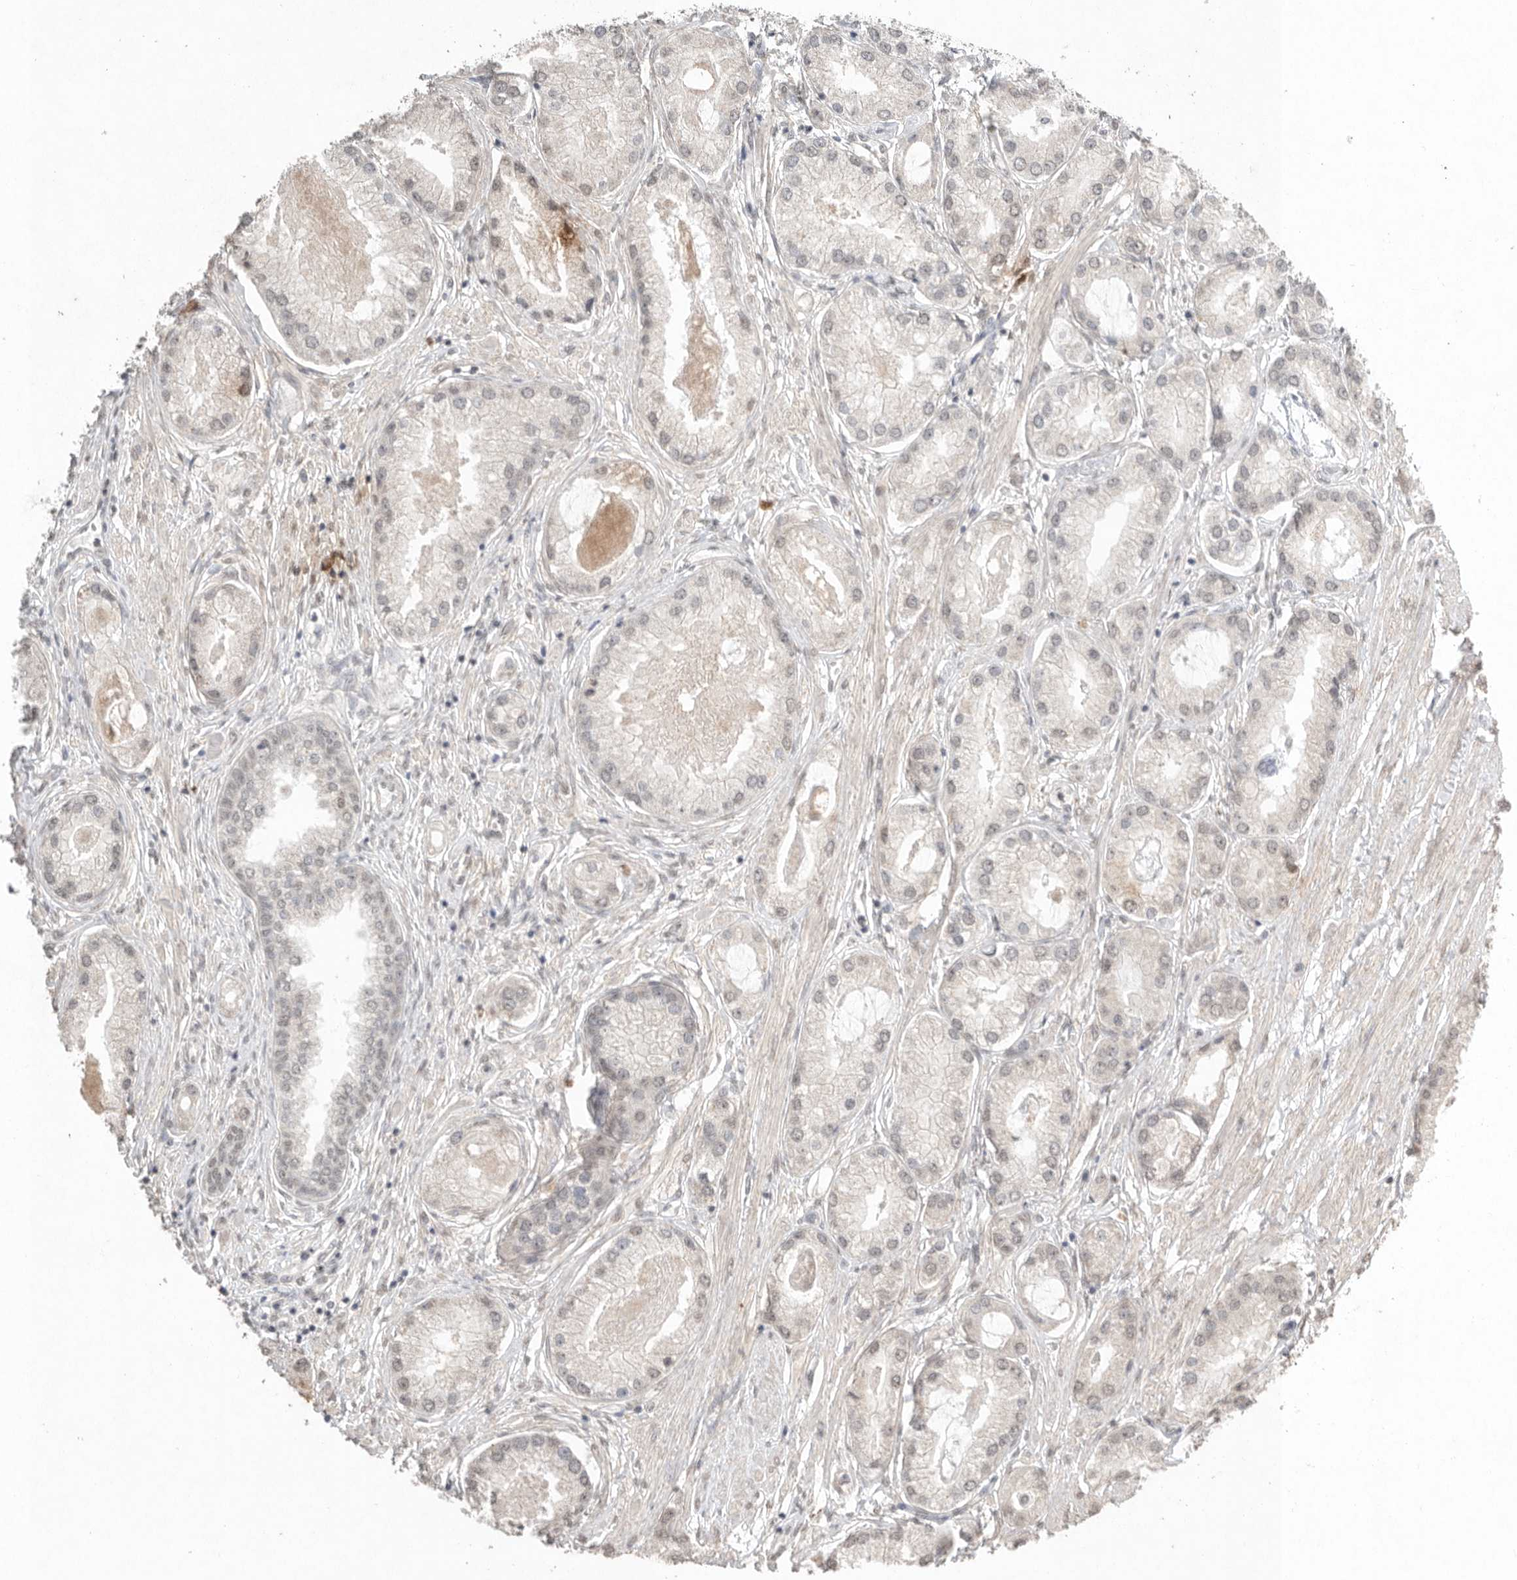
{"staining": {"intensity": "negative", "quantity": "none", "location": "none"}, "tissue": "prostate cancer", "cell_type": "Tumor cells", "image_type": "cancer", "snomed": [{"axis": "morphology", "description": "Adenocarcinoma, Low grade"}, {"axis": "topography", "description": "Prostate"}], "caption": "High magnification brightfield microscopy of prostate cancer stained with DAB (brown) and counterstained with hematoxylin (blue): tumor cells show no significant staining.", "gene": "KLK5", "patient": {"sex": "male", "age": 62}}